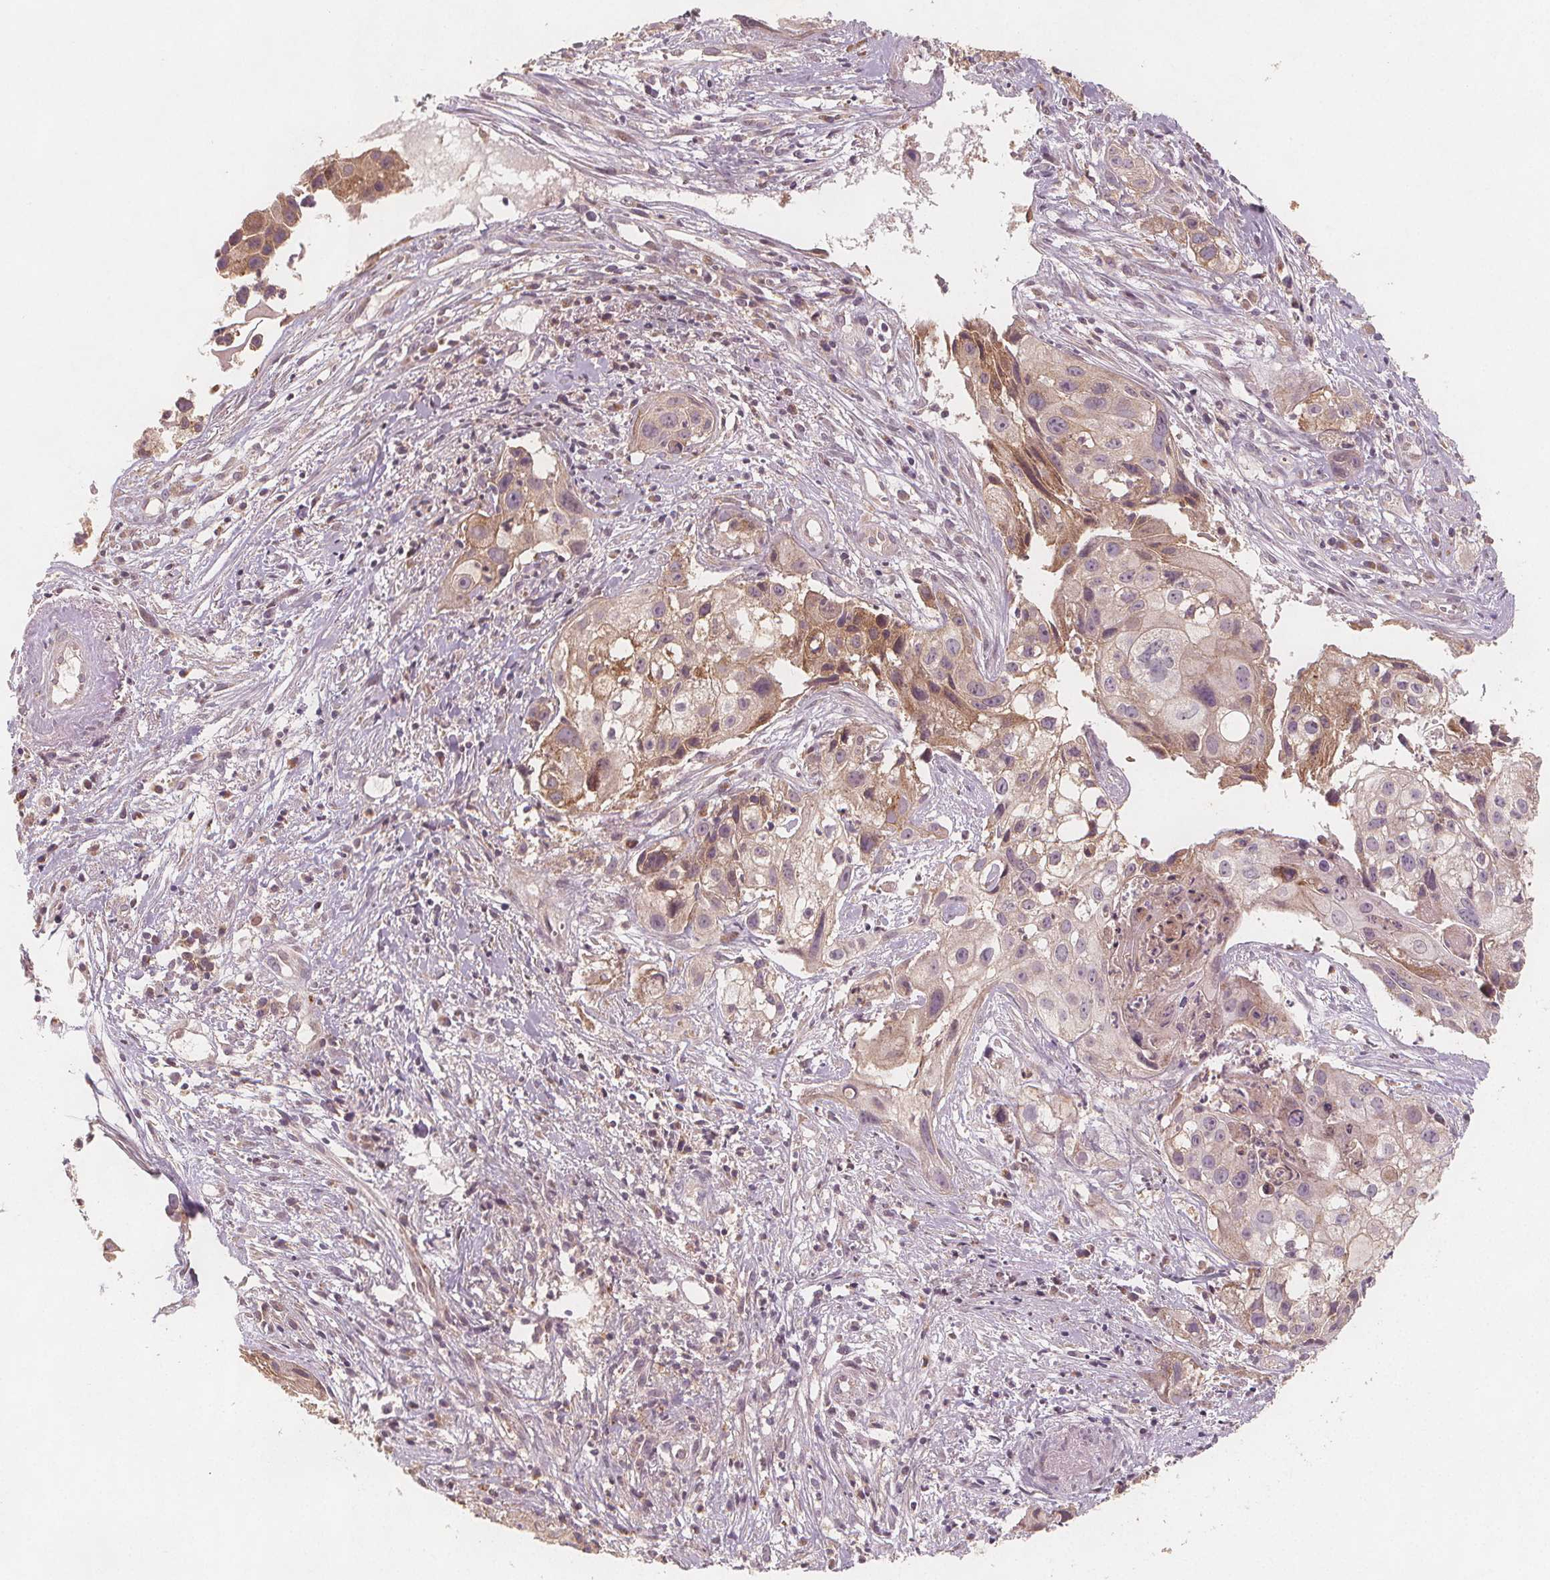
{"staining": {"intensity": "weak", "quantity": ">75%", "location": "cytoplasmic/membranous"}, "tissue": "cervical cancer", "cell_type": "Tumor cells", "image_type": "cancer", "snomed": [{"axis": "morphology", "description": "Squamous cell carcinoma, NOS"}, {"axis": "topography", "description": "Cervix"}], "caption": "Protein staining exhibits weak cytoplasmic/membranous expression in approximately >75% of tumor cells in cervical squamous cell carcinoma. (Stains: DAB (3,3'-diaminobenzidine) in brown, nuclei in blue, Microscopy: brightfield microscopy at high magnification).", "gene": "NCSTN", "patient": {"sex": "female", "age": 53}}